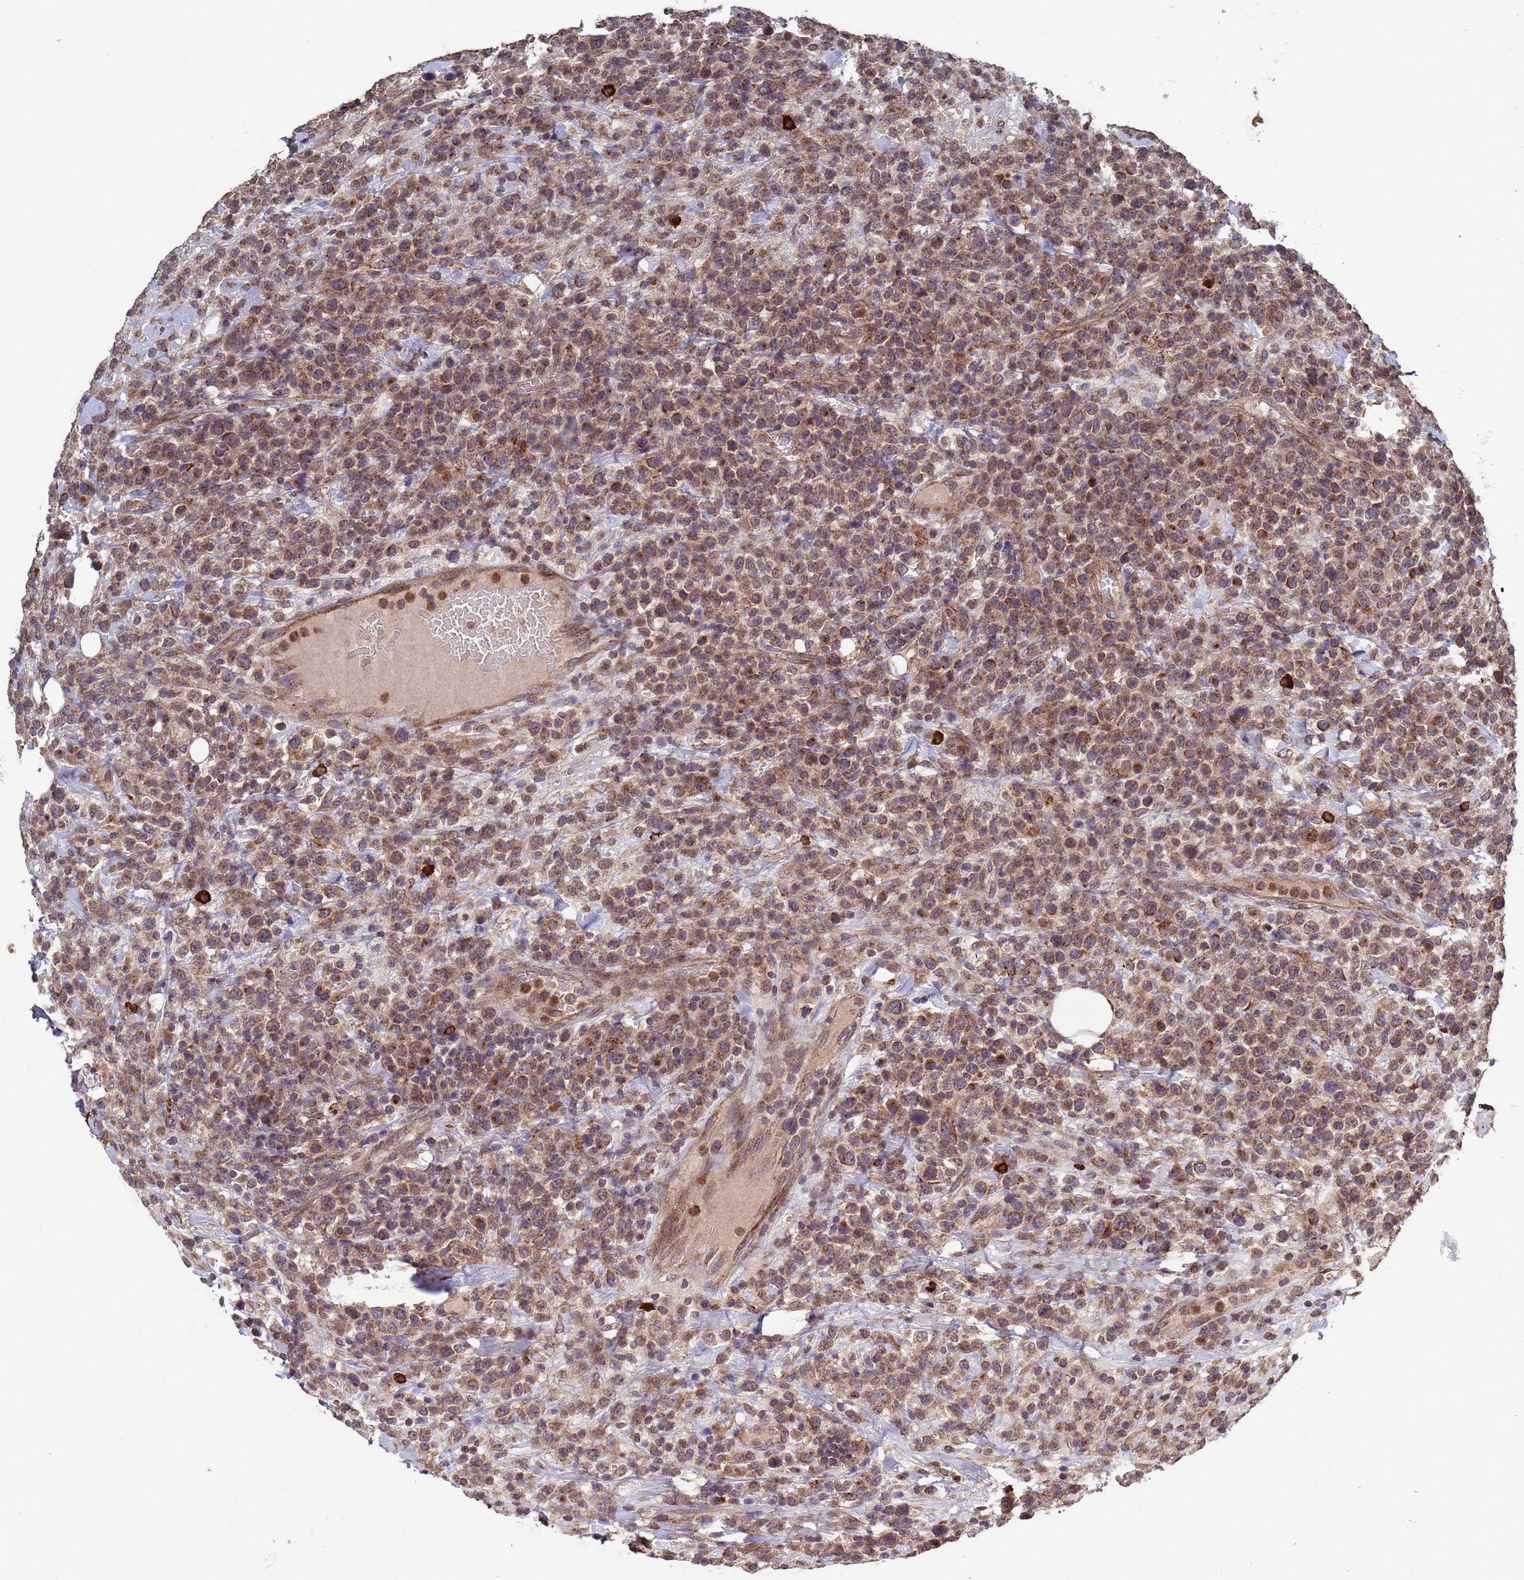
{"staining": {"intensity": "moderate", "quantity": ">75%", "location": "cytoplasmic/membranous"}, "tissue": "lymphoma", "cell_type": "Tumor cells", "image_type": "cancer", "snomed": [{"axis": "morphology", "description": "Malignant lymphoma, non-Hodgkin's type, High grade"}, {"axis": "topography", "description": "Colon"}], "caption": "About >75% of tumor cells in human lymphoma reveal moderate cytoplasmic/membranous protein positivity as visualized by brown immunohistochemical staining.", "gene": "FASTKD1", "patient": {"sex": "female", "age": 53}}